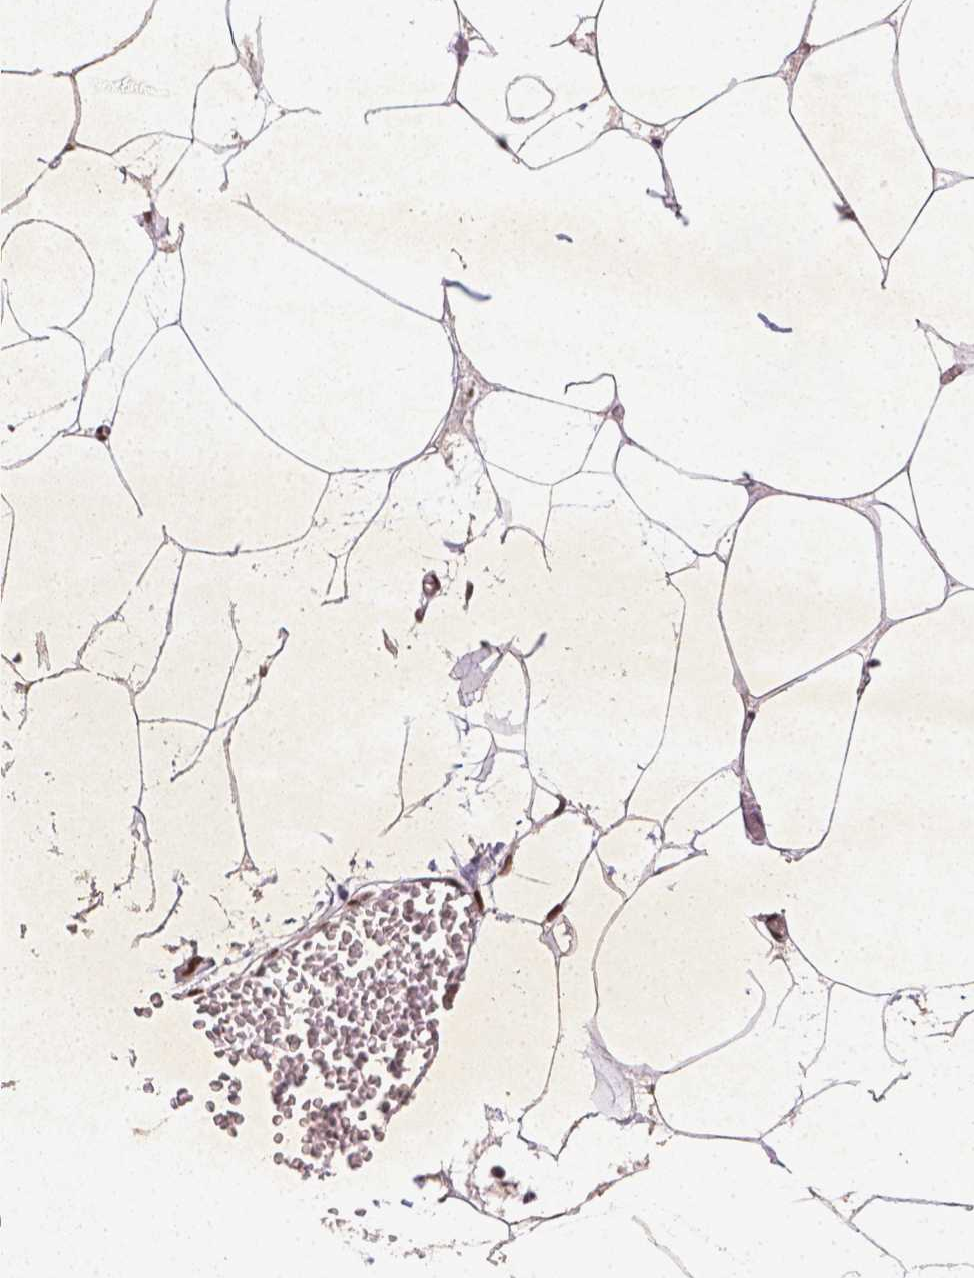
{"staining": {"intensity": "moderate", "quantity": "<25%", "location": "nuclear"}, "tissue": "adipose tissue", "cell_type": "Adipocytes", "image_type": "normal", "snomed": [{"axis": "morphology", "description": "Normal tissue, NOS"}, {"axis": "topography", "description": "Adipose tissue"}, {"axis": "topography", "description": "Pancreas"}, {"axis": "topography", "description": "Peripheral nerve tissue"}], "caption": "A brown stain shows moderate nuclear staining of a protein in adipocytes of unremarkable human adipose tissue. Using DAB (3,3'-diaminobenzidine) (brown) and hematoxylin (blue) stains, captured at high magnification using brightfield microscopy.", "gene": "CDKN1A", "patient": {"sex": "female", "age": 58}}